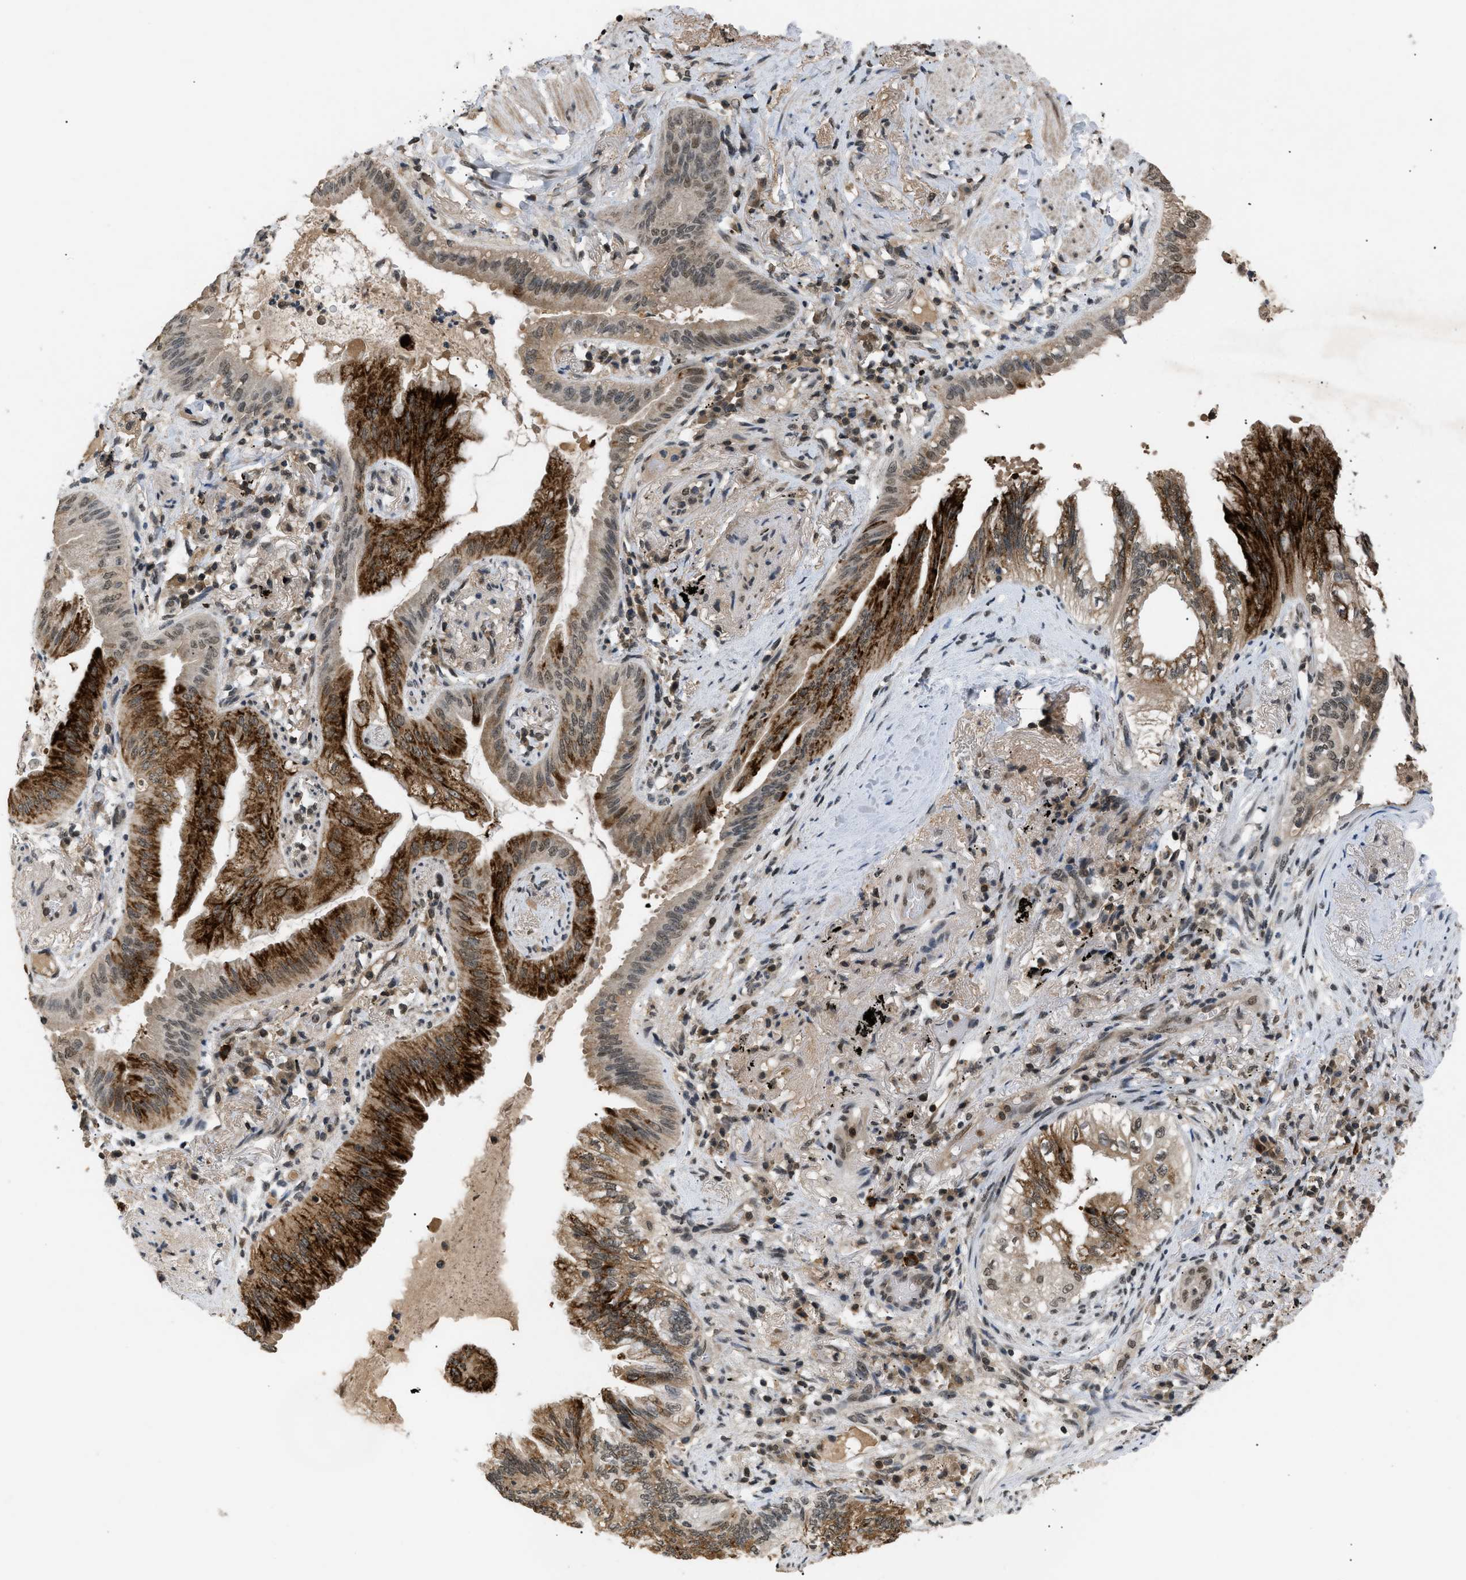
{"staining": {"intensity": "strong", "quantity": "25%-75%", "location": "cytoplasmic/membranous,nuclear"}, "tissue": "lung cancer", "cell_type": "Tumor cells", "image_type": "cancer", "snomed": [{"axis": "morphology", "description": "Normal tissue, NOS"}, {"axis": "morphology", "description": "Adenocarcinoma, NOS"}, {"axis": "topography", "description": "Bronchus"}, {"axis": "topography", "description": "Lung"}], "caption": "Approximately 25%-75% of tumor cells in lung adenocarcinoma display strong cytoplasmic/membranous and nuclear protein staining as visualized by brown immunohistochemical staining.", "gene": "RBM5", "patient": {"sex": "female", "age": 70}}